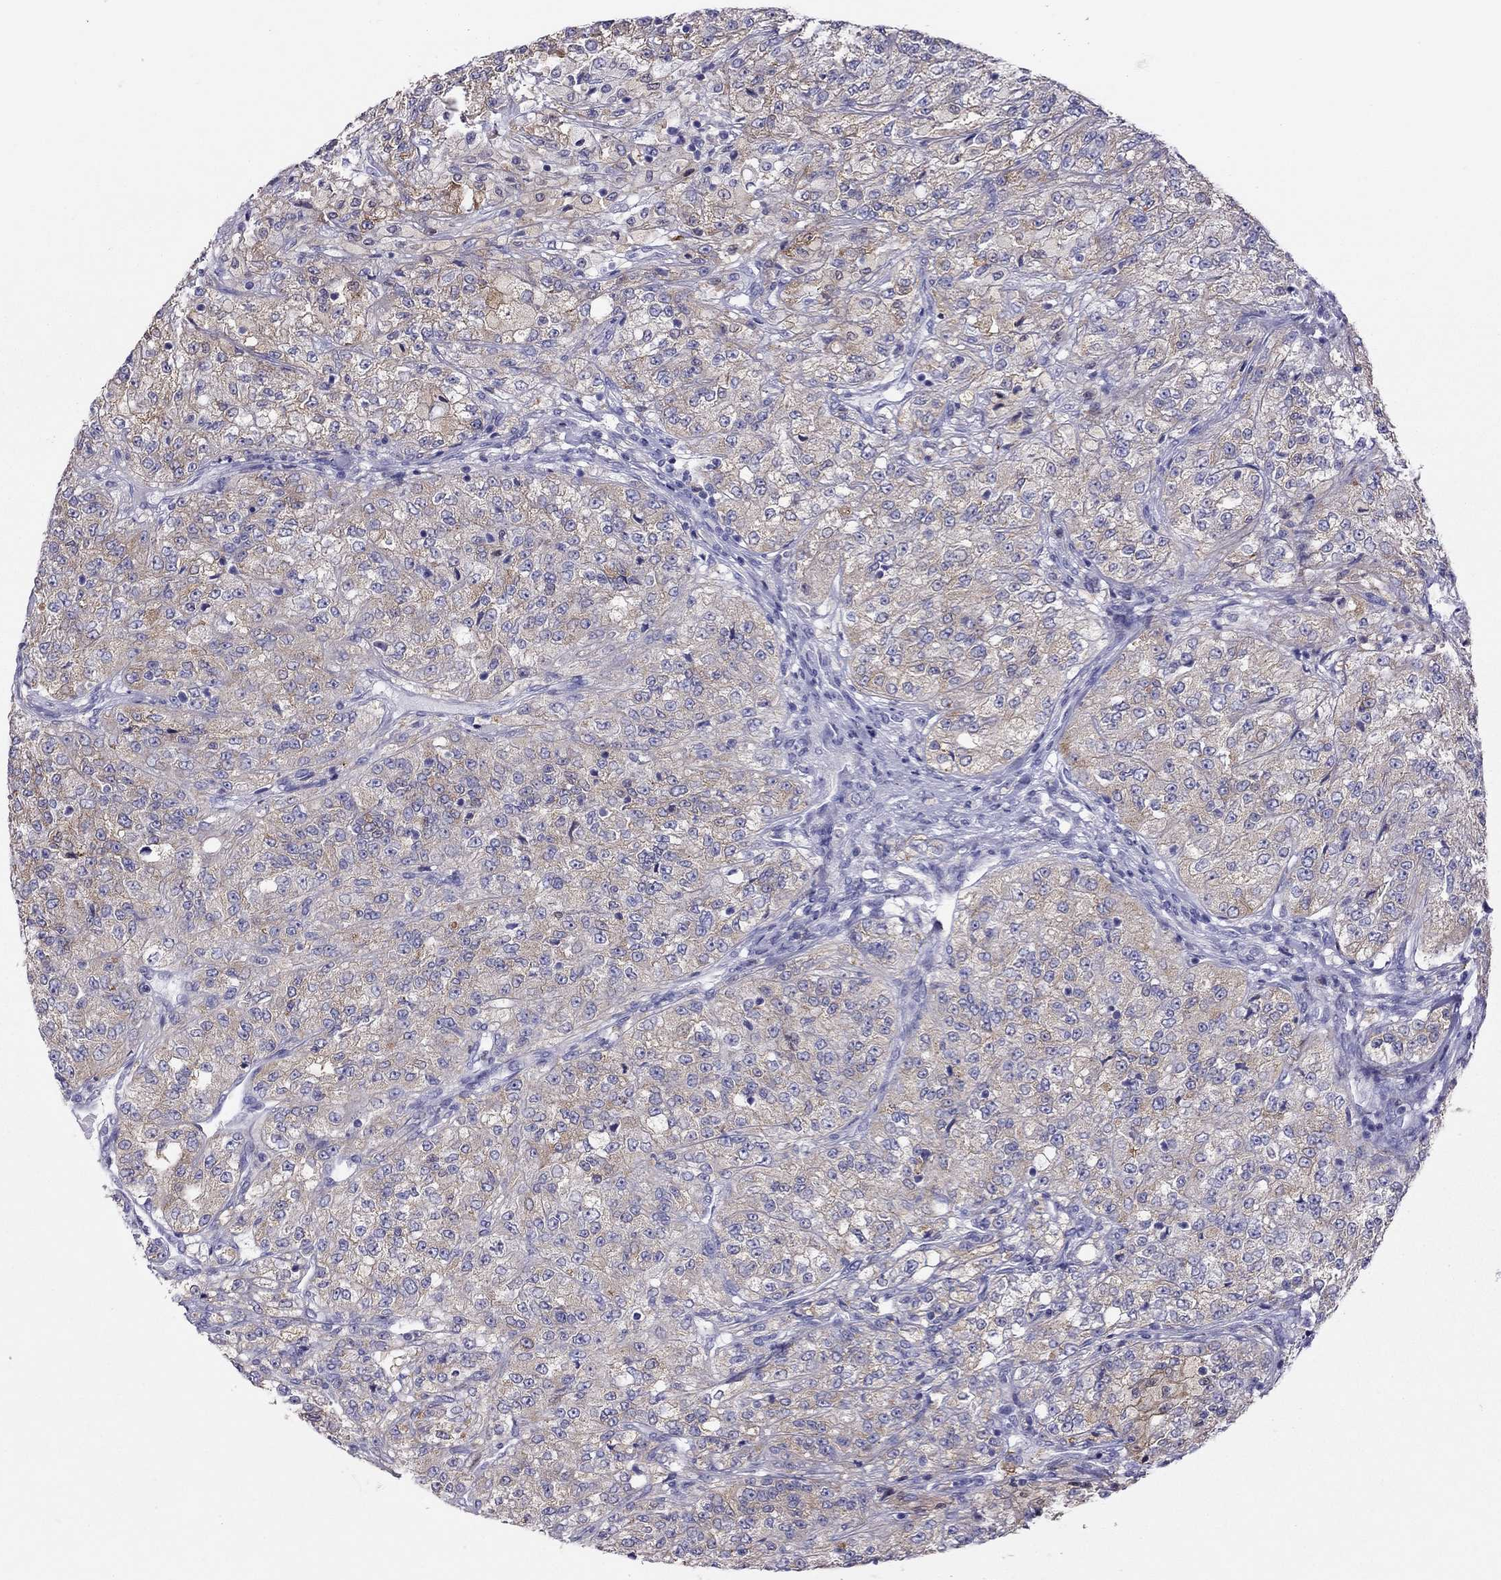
{"staining": {"intensity": "weak", "quantity": ">75%", "location": "cytoplasmic/membranous"}, "tissue": "renal cancer", "cell_type": "Tumor cells", "image_type": "cancer", "snomed": [{"axis": "morphology", "description": "Adenocarcinoma, NOS"}, {"axis": "topography", "description": "Kidney"}], "caption": "DAB (3,3'-diaminobenzidine) immunohistochemical staining of renal cancer displays weak cytoplasmic/membranous protein expression in about >75% of tumor cells.", "gene": "ALOX15B", "patient": {"sex": "female", "age": 63}}